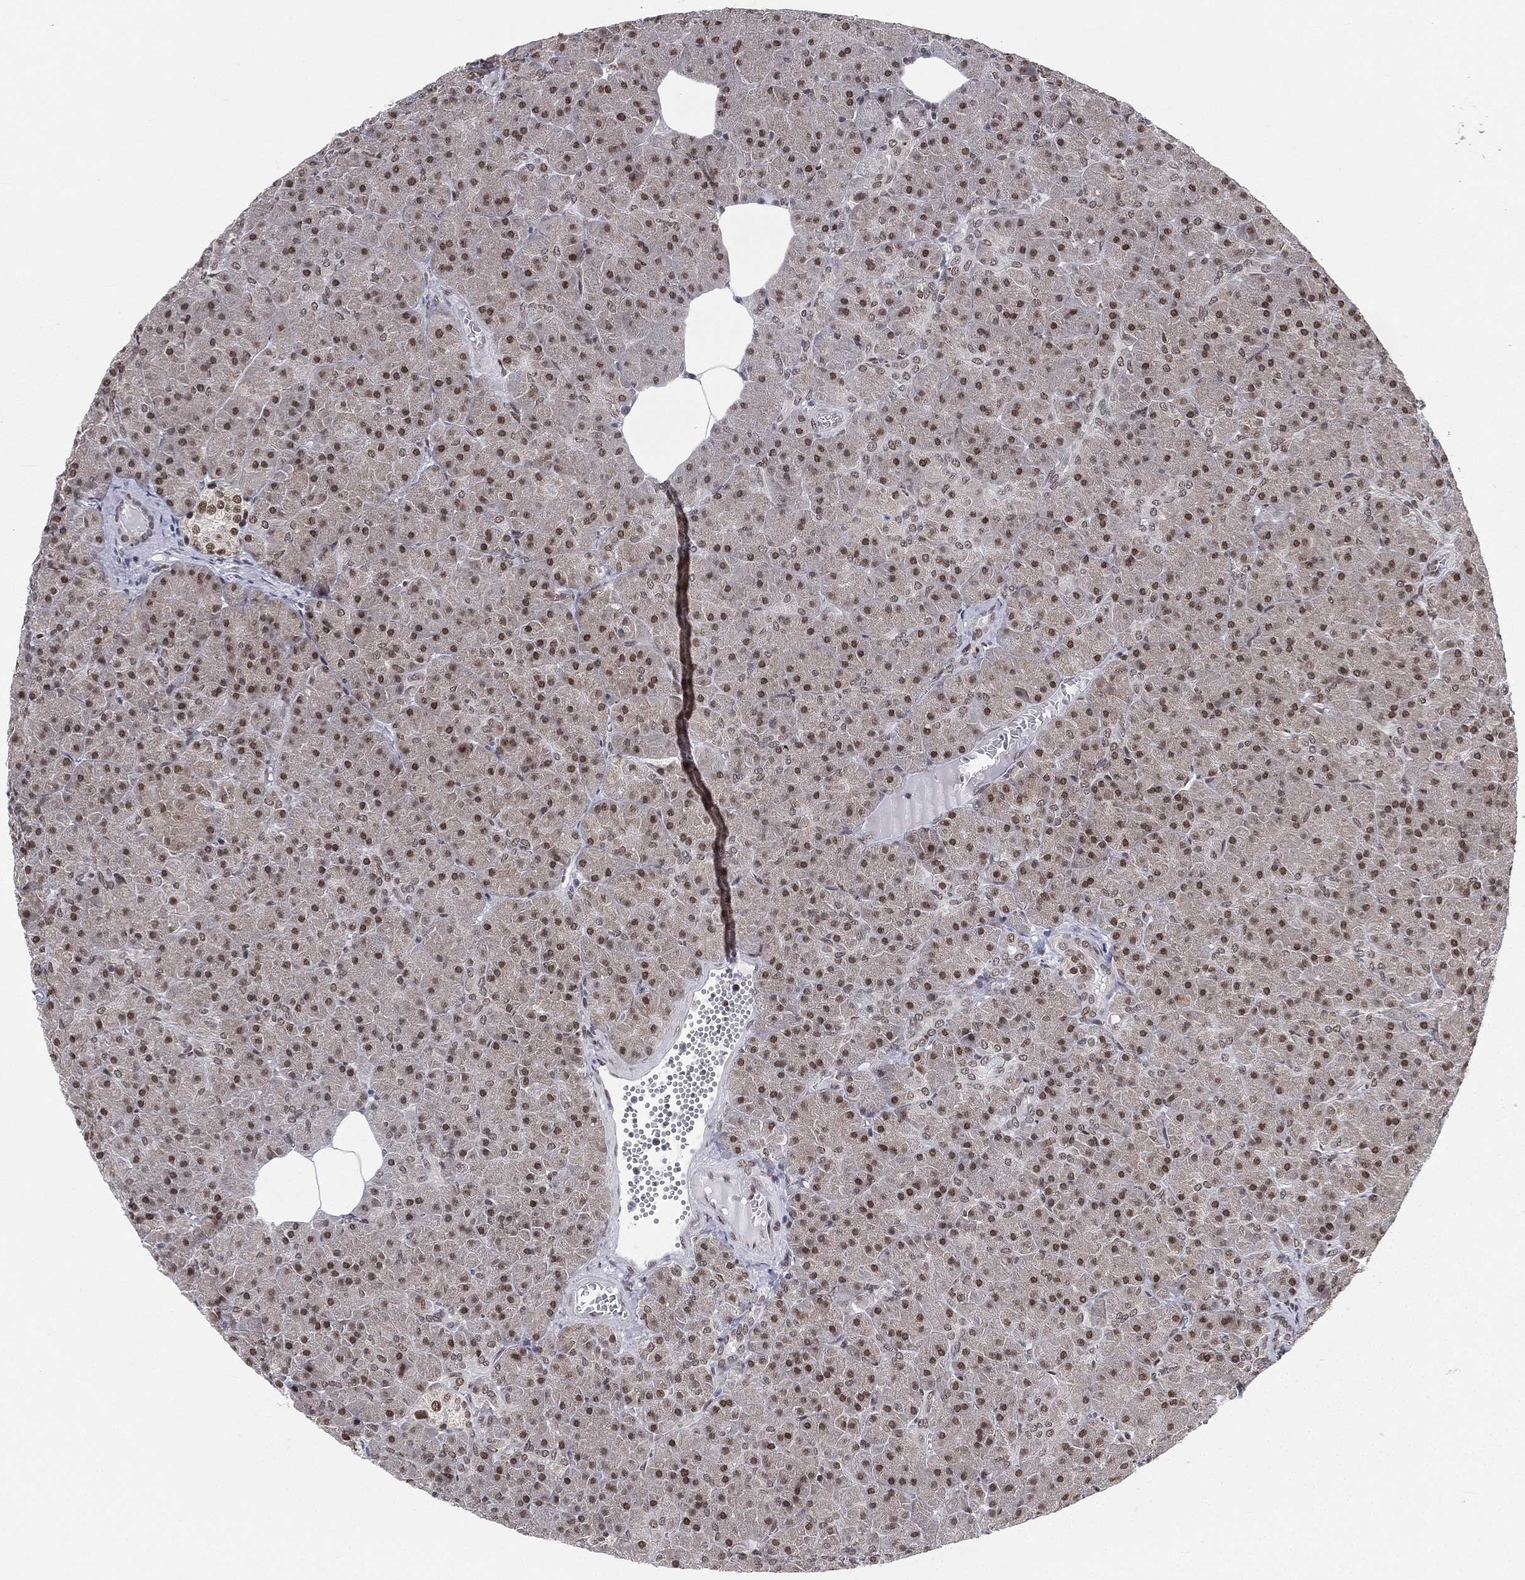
{"staining": {"intensity": "strong", "quantity": ">75%", "location": "nuclear"}, "tissue": "pancreas", "cell_type": "Exocrine glandular cells", "image_type": "normal", "snomed": [{"axis": "morphology", "description": "Normal tissue, NOS"}, {"axis": "topography", "description": "Pancreas"}], "caption": "The histopathology image reveals immunohistochemical staining of normal pancreas. There is strong nuclear staining is identified in approximately >75% of exocrine glandular cells. Immunohistochemistry stains the protein in brown and the nuclei are stained blue.", "gene": "FUBP3", "patient": {"sex": "male", "age": 61}}